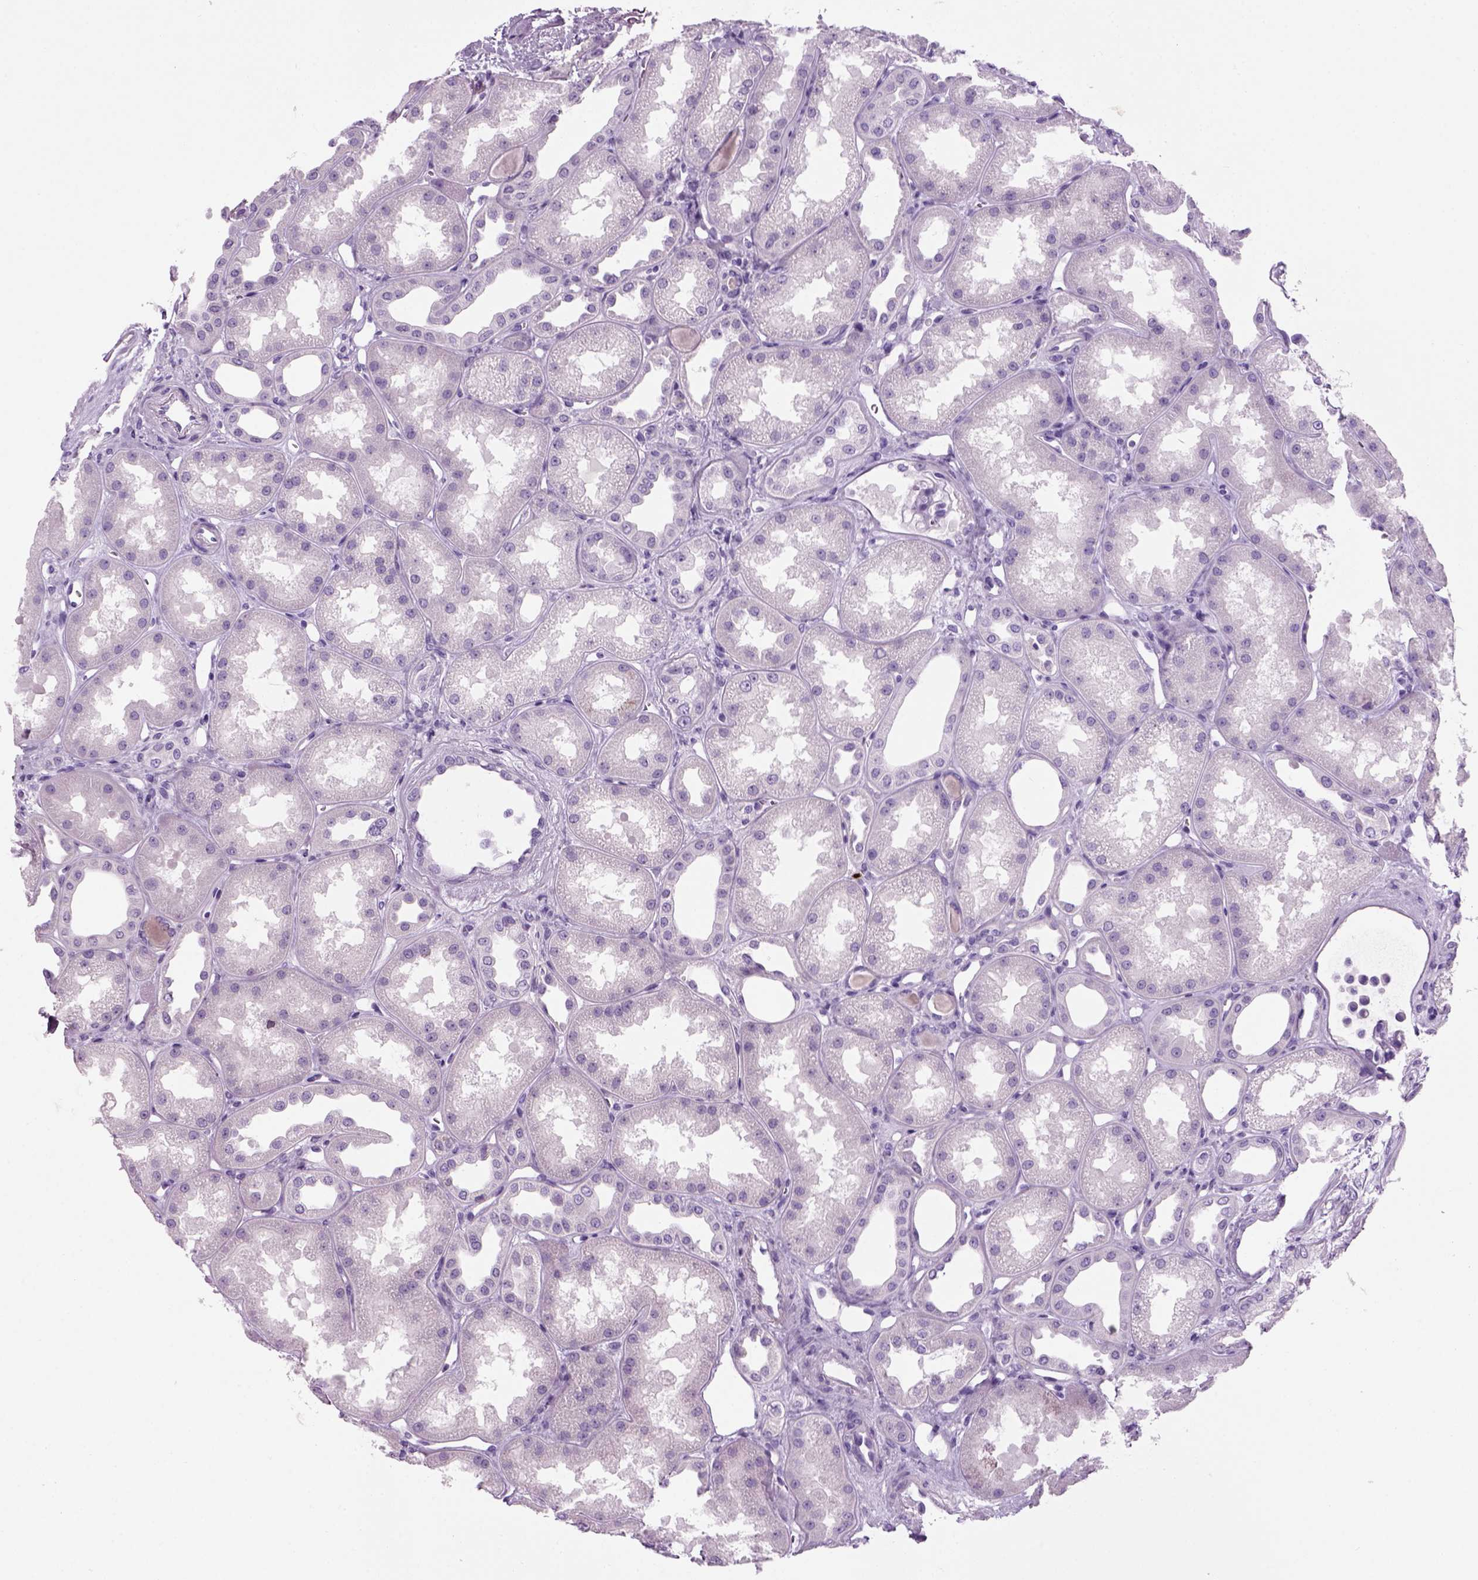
{"staining": {"intensity": "negative", "quantity": "none", "location": "none"}, "tissue": "kidney", "cell_type": "Cells in glomeruli", "image_type": "normal", "snomed": [{"axis": "morphology", "description": "Normal tissue, NOS"}, {"axis": "topography", "description": "Kidney"}], "caption": "Benign kidney was stained to show a protein in brown. There is no significant positivity in cells in glomeruli.", "gene": "MZB1", "patient": {"sex": "male", "age": 61}}